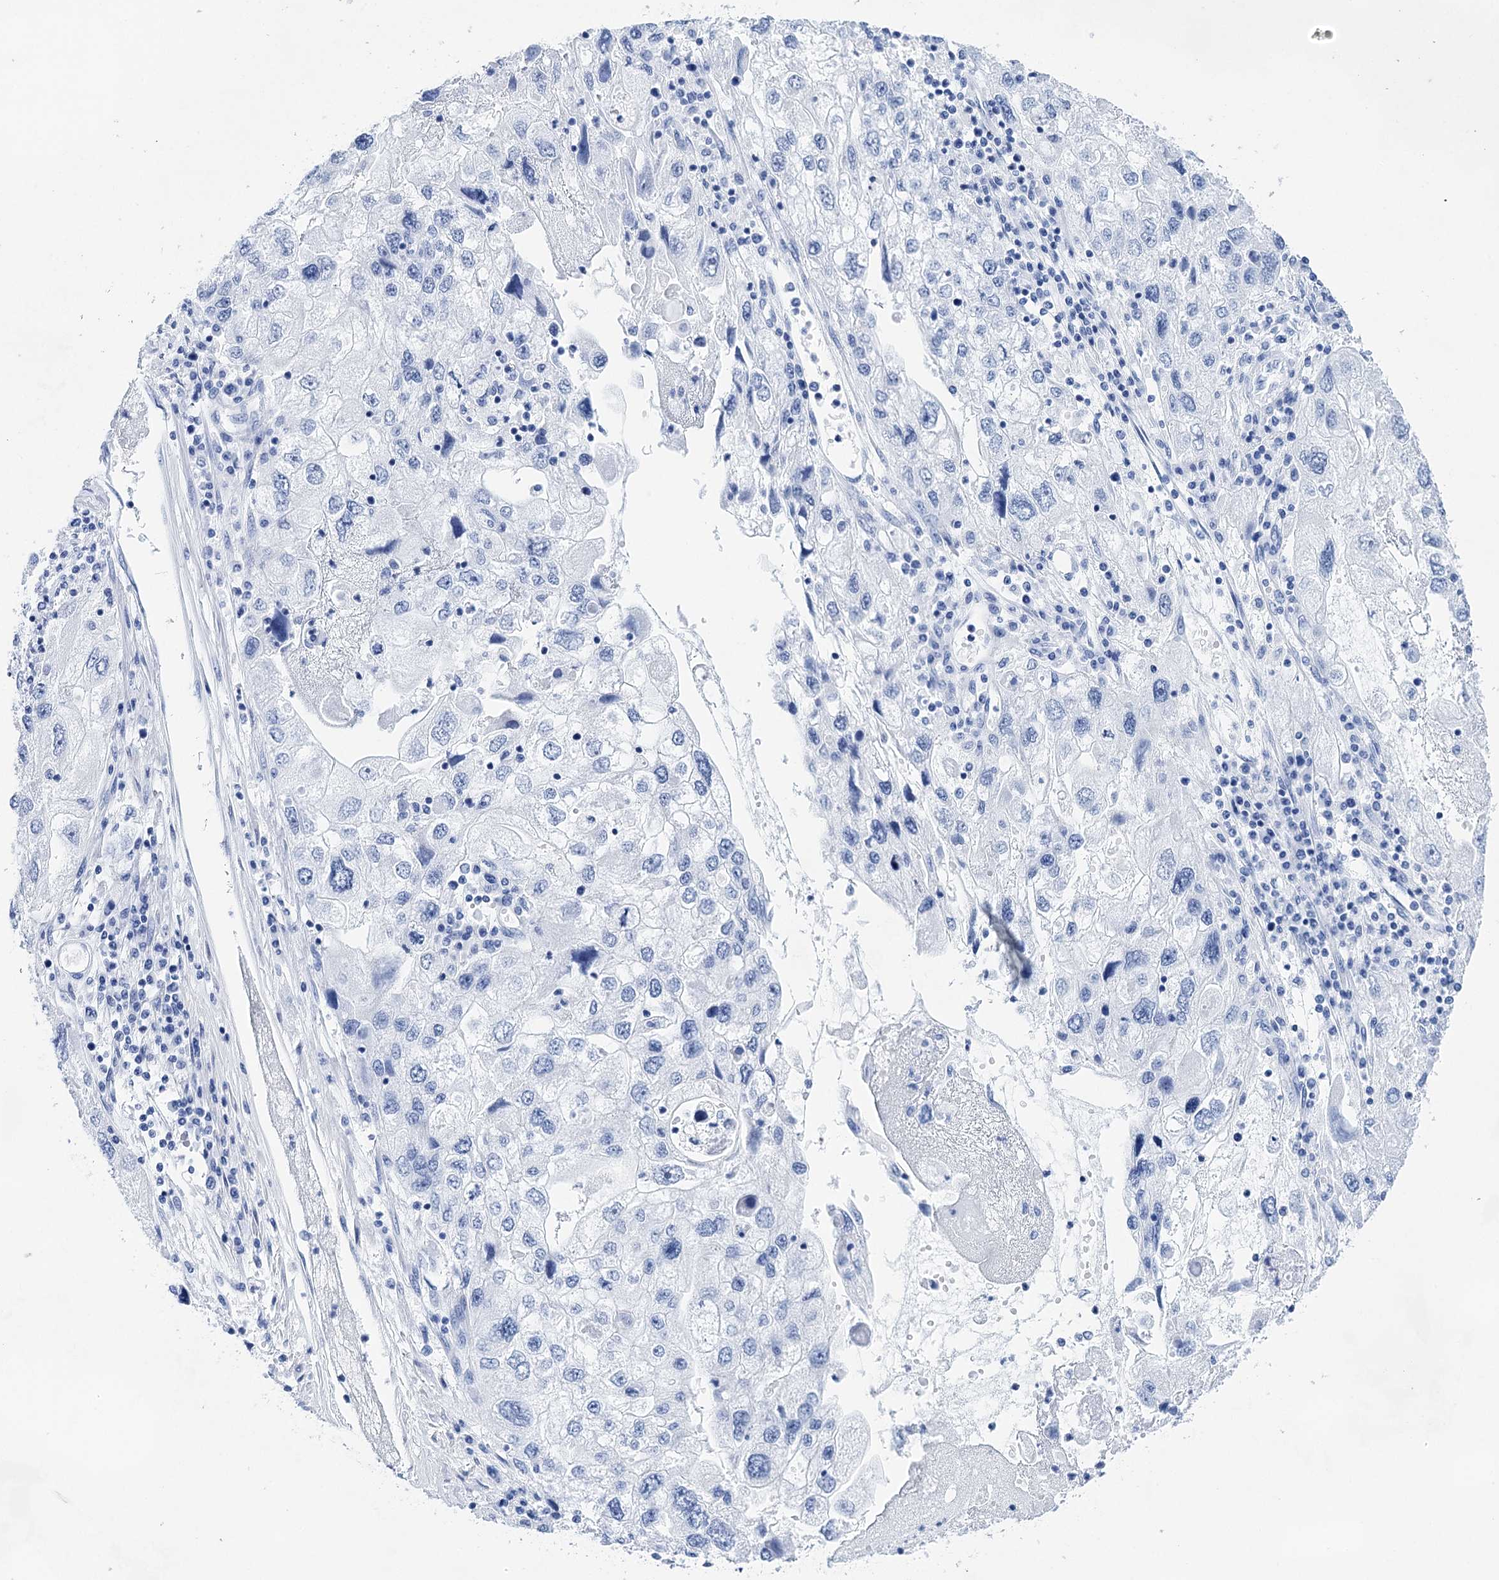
{"staining": {"intensity": "negative", "quantity": "none", "location": "none"}, "tissue": "endometrial cancer", "cell_type": "Tumor cells", "image_type": "cancer", "snomed": [{"axis": "morphology", "description": "Adenocarcinoma, NOS"}, {"axis": "topography", "description": "Endometrium"}], "caption": "Protein analysis of endometrial adenocarcinoma demonstrates no significant expression in tumor cells.", "gene": "LALBA", "patient": {"sex": "female", "age": 49}}